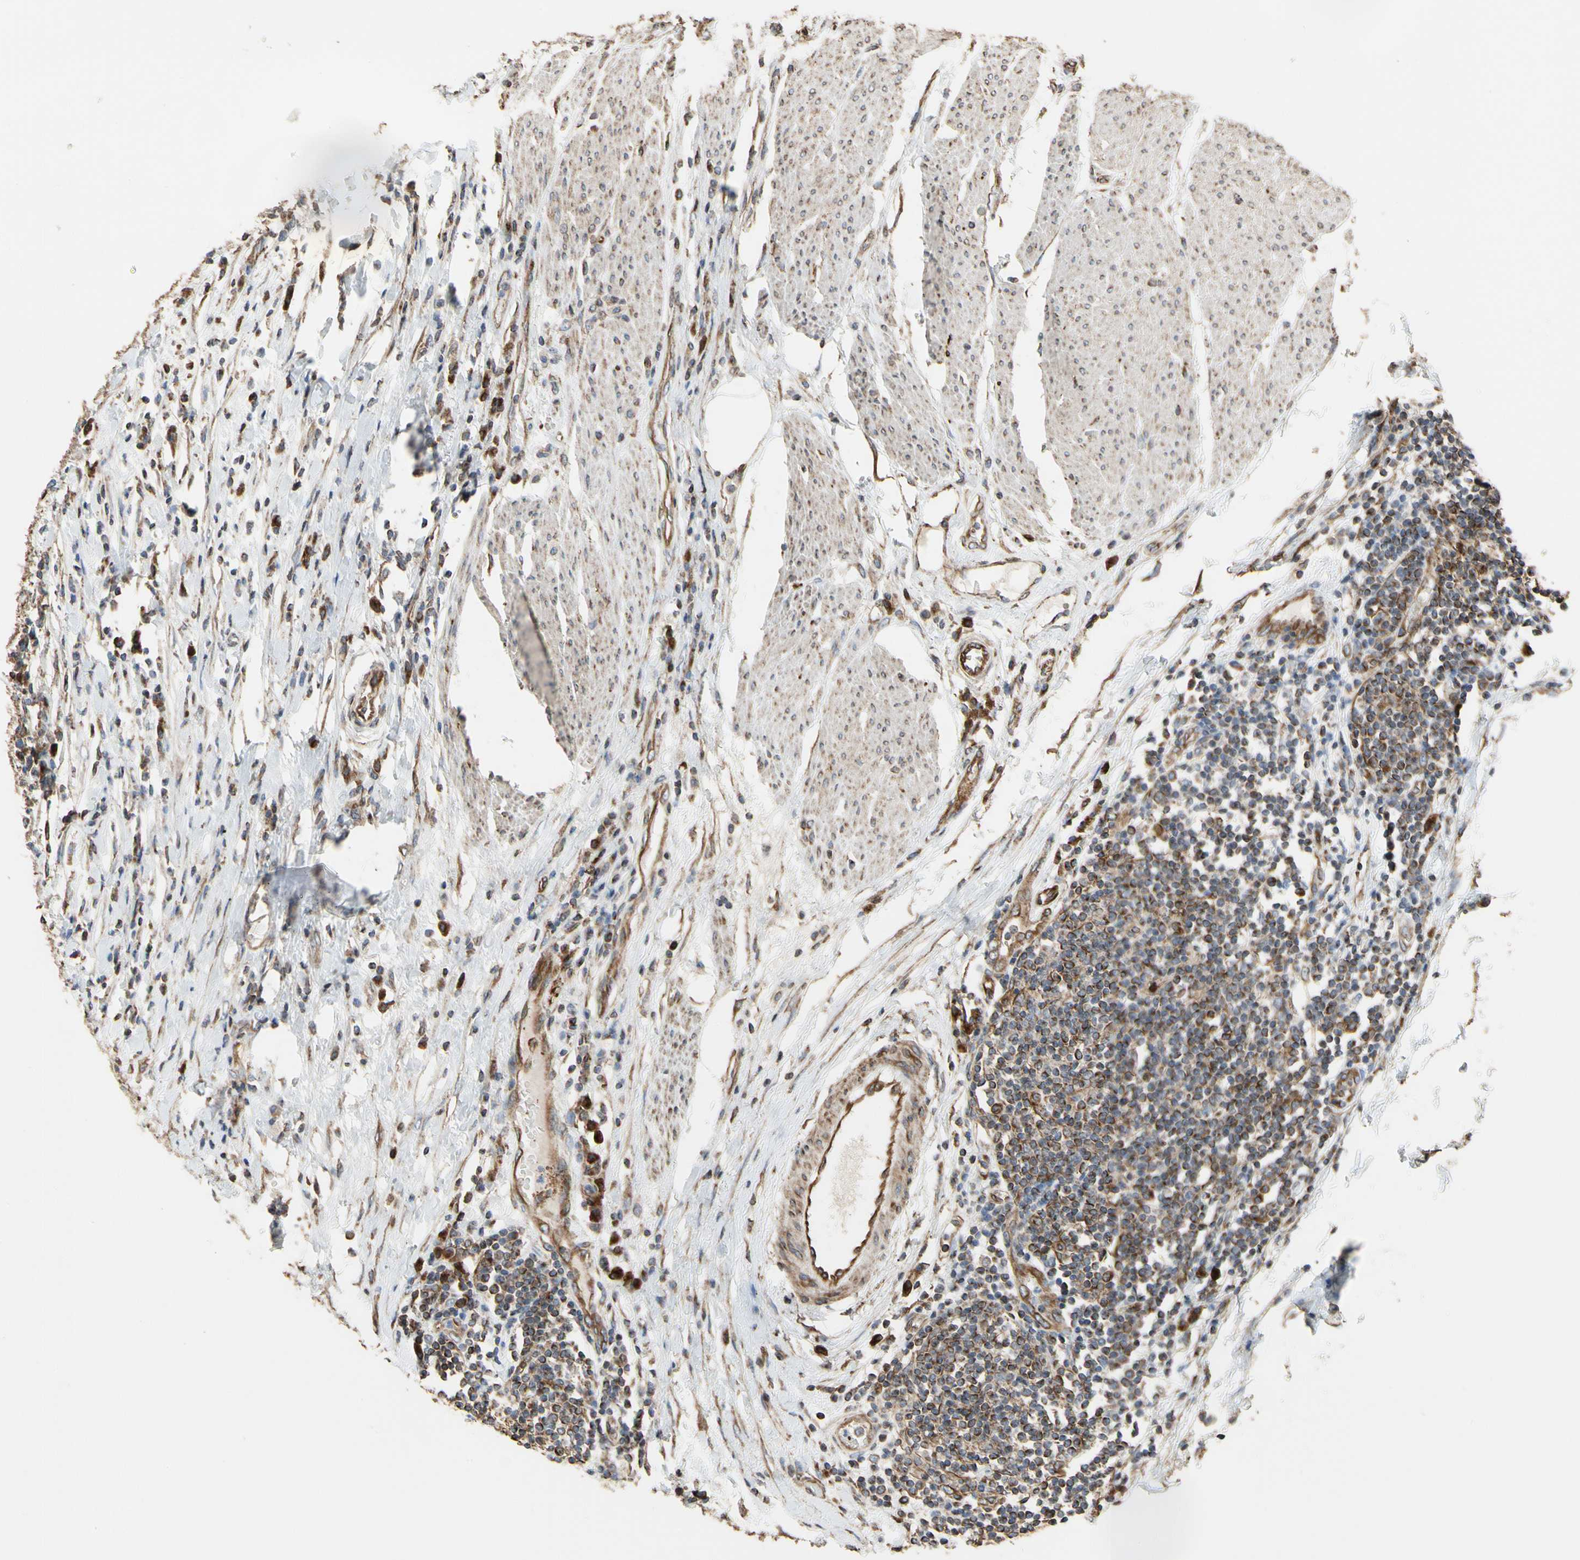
{"staining": {"intensity": "weak", "quantity": "25%-75%", "location": "cytoplasmic/membranous"}, "tissue": "urothelial cancer", "cell_type": "Tumor cells", "image_type": "cancer", "snomed": [{"axis": "morphology", "description": "Urothelial carcinoma, High grade"}, {"axis": "topography", "description": "Urinary bladder"}], "caption": "DAB immunohistochemical staining of urothelial cancer reveals weak cytoplasmic/membranous protein staining in approximately 25%-75% of tumor cells.", "gene": "TUBA1A", "patient": {"sex": "male", "age": 61}}